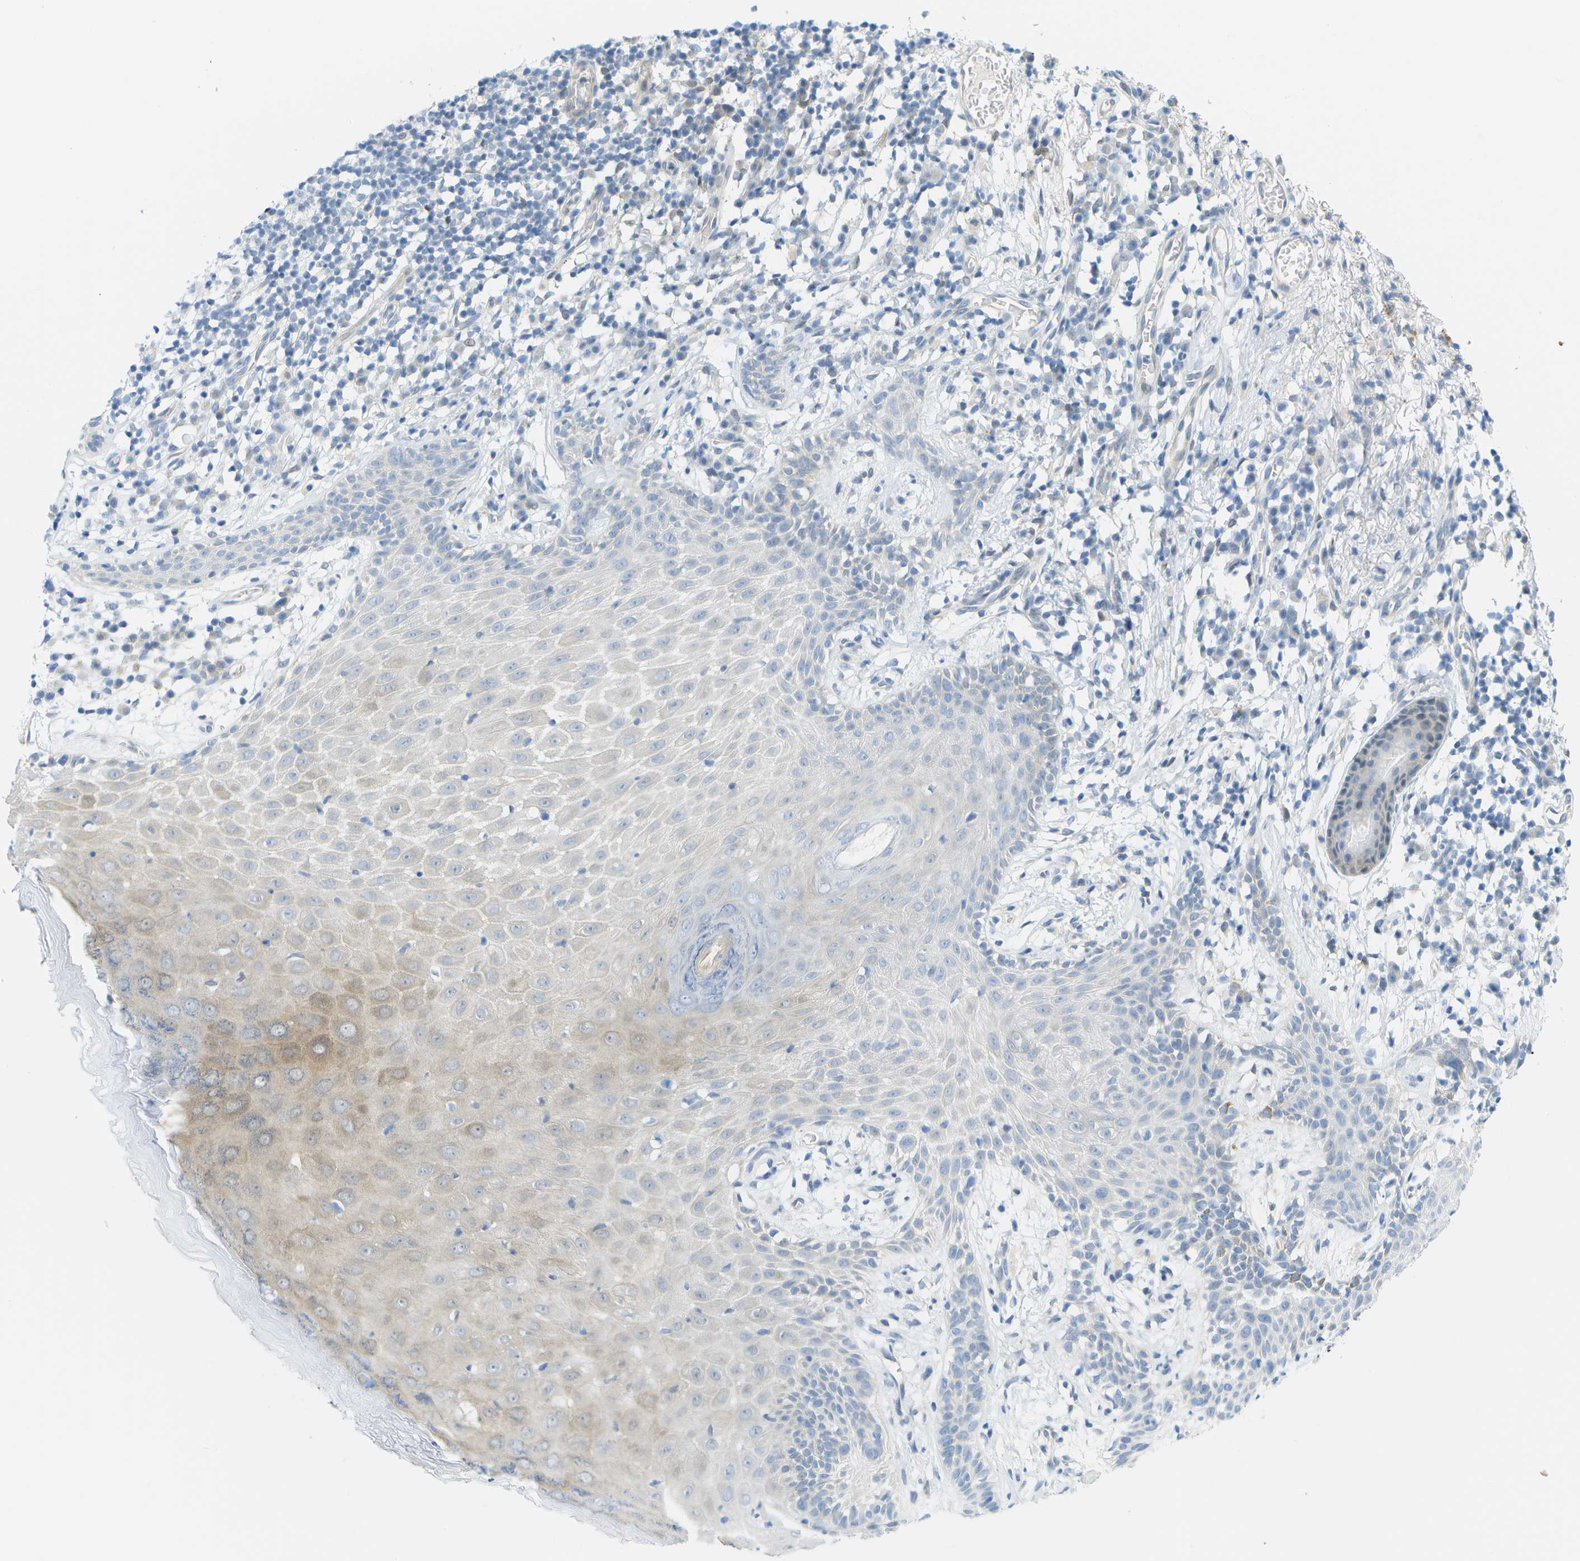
{"staining": {"intensity": "negative", "quantity": "none", "location": "none"}, "tissue": "skin cancer", "cell_type": "Tumor cells", "image_type": "cancer", "snomed": [{"axis": "morphology", "description": "Basal cell carcinoma"}, {"axis": "topography", "description": "Skin"}], "caption": "An immunohistochemistry (IHC) image of basal cell carcinoma (skin) is shown. There is no staining in tumor cells of basal cell carcinoma (skin). The staining was performed using DAB (3,3'-diaminobenzidine) to visualize the protein expression in brown, while the nuclei were stained in blue with hematoxylin (Magnification: 20x).", "gene": "CUL9", "patient": {"sex": "male", "age": 85}}